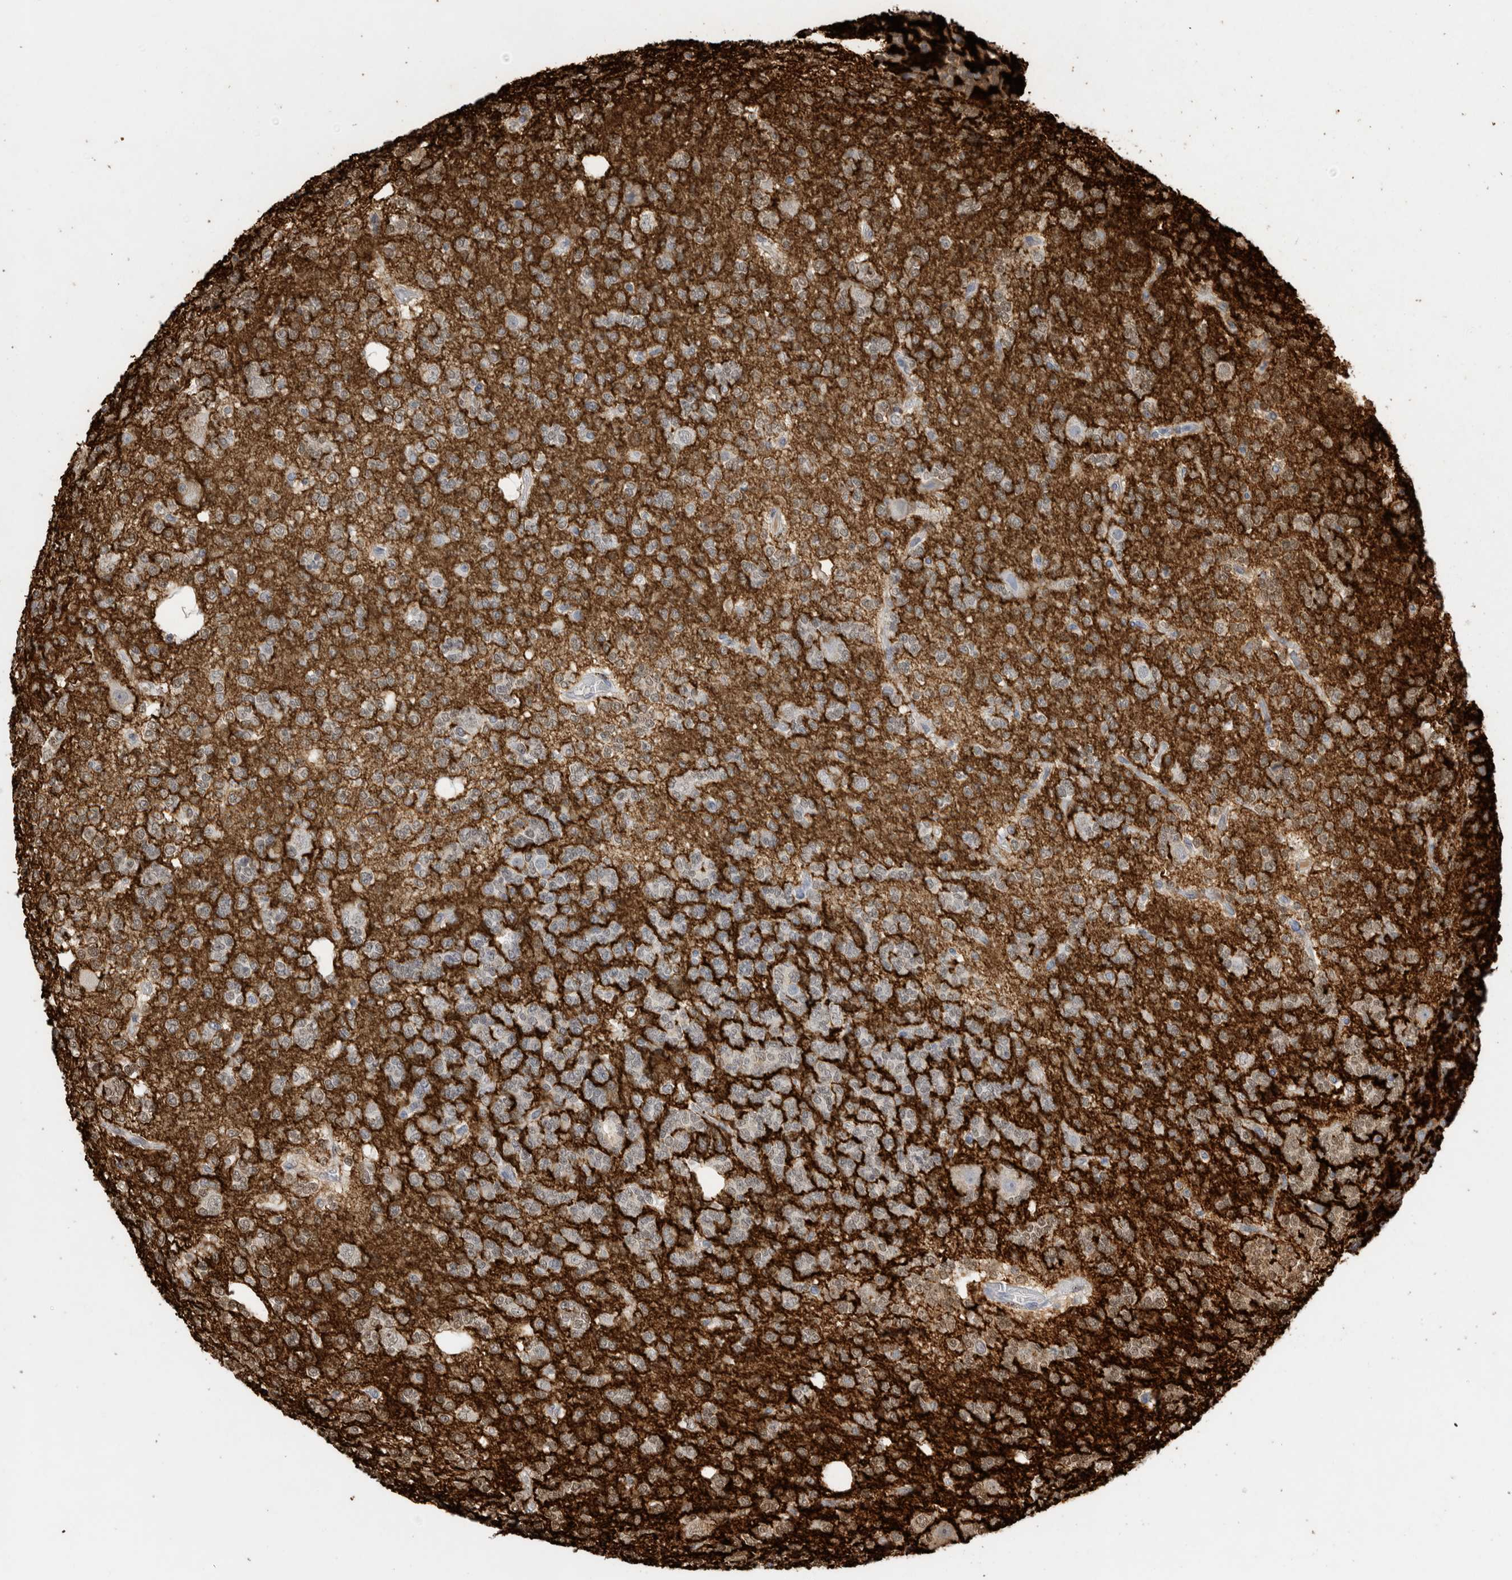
{"staining": {"intensity": "weak", "quantity": "25%-75%", "location": "cytoplasmic/membranous,nuclear"}, "tissue": "glioma", "cell_type": "Tumor cells", "image_type": "cancer", "snomed": [{"axis": "morphology", "description": "Glioma, malignant, Low grade"}, {"axis": "topography", "description": "Brain"}], "caption": "Brown immunohistochemical staining in human glioma exhibits weak cytoplasmic/membranous and nuclear expression in approximately 25%-75% of tumor cells.", "gene": "BCAN", "patient": {"sex": "male", "age": 38}}